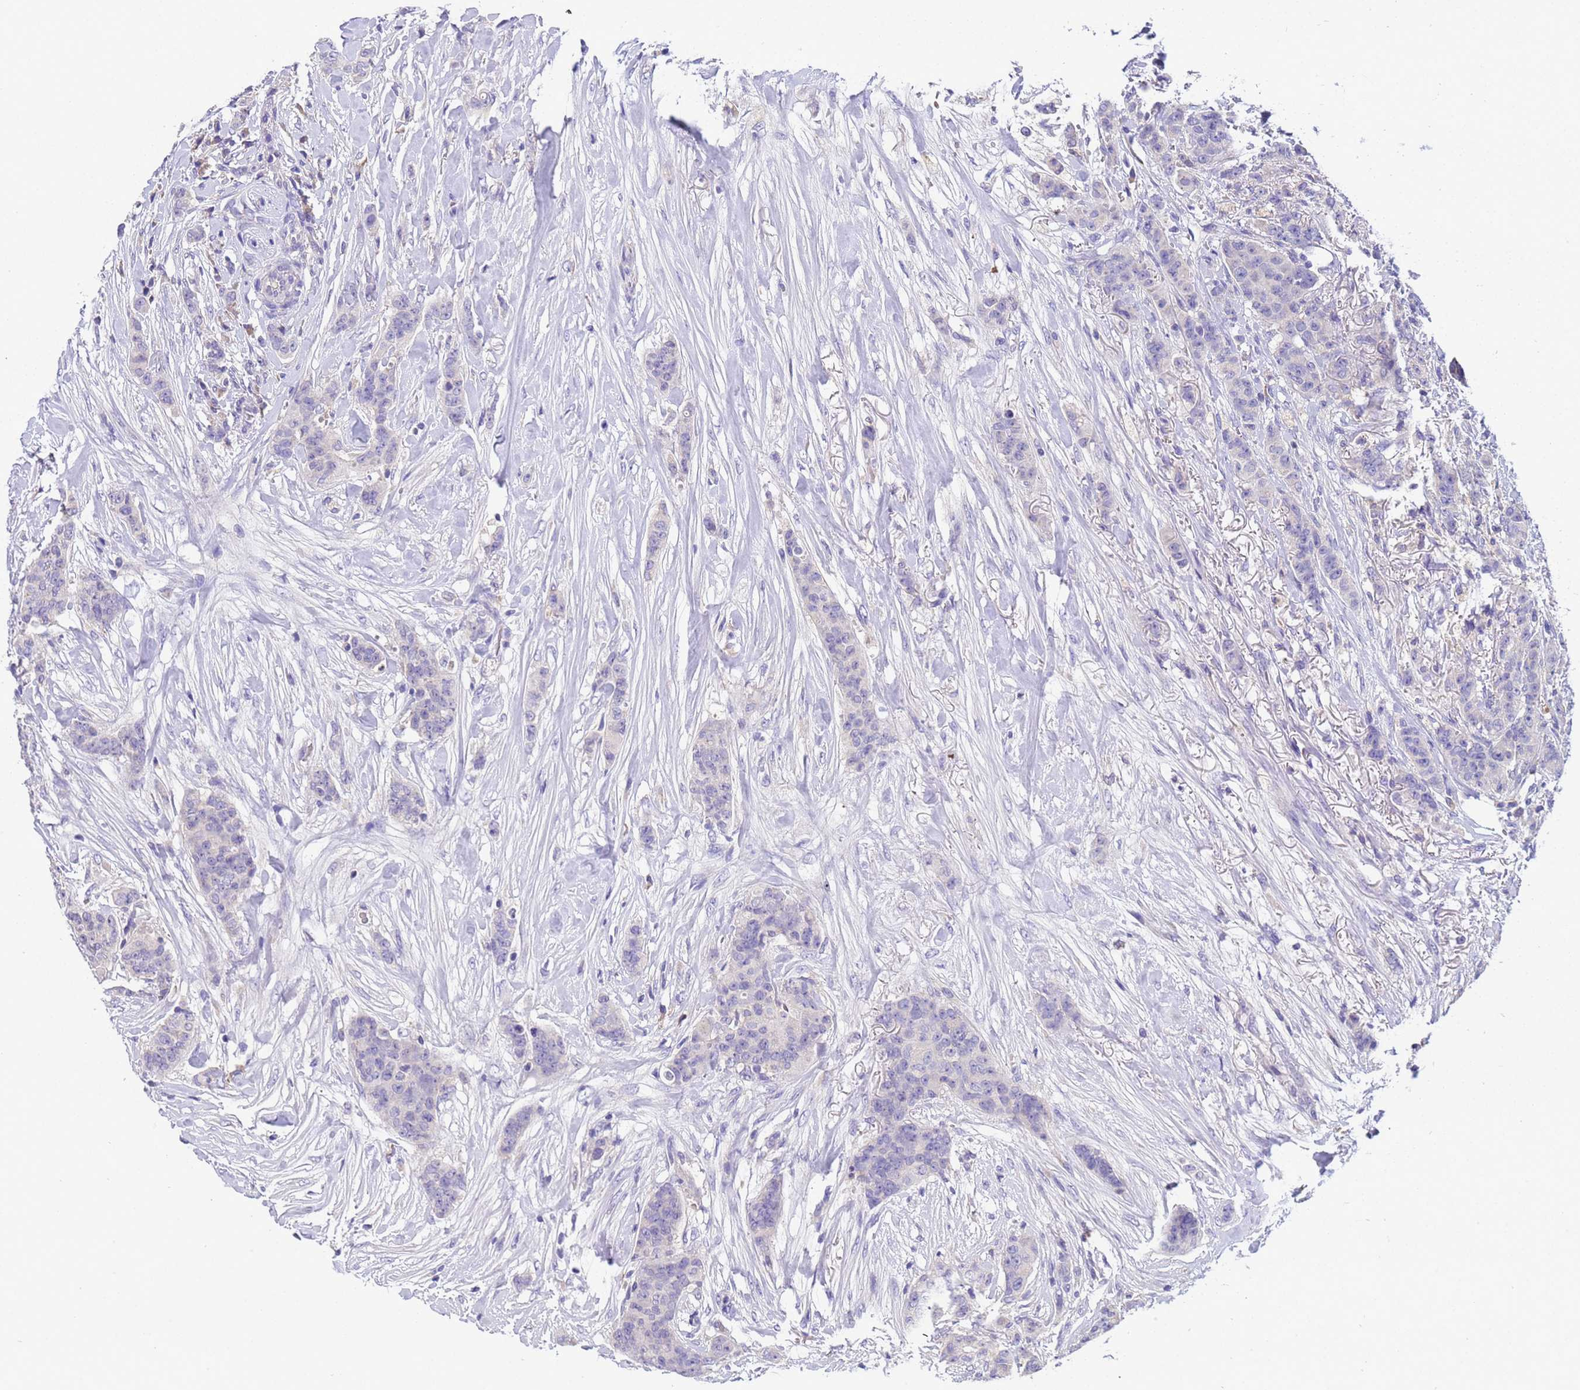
{"staining": {"intensity": "negative", "quantity": "none", "location": "none"}, "tissue": "breast cancer", "cell_type": "Tumor cells", "image_type": "cancer", "snomed": [{"axis": "morphology", "description": "Duct carcinoma"}, {"axis": "topography", "description": "Breast"}], "caption": "There is no significant staining in tumor cells of breast cancer. The staining is performed using DAB brown chromogen with nuclei counter-stained in using hematoxylin.", "gene": "SLC24A3", "patient": {"sex": "female", "age": 40}}